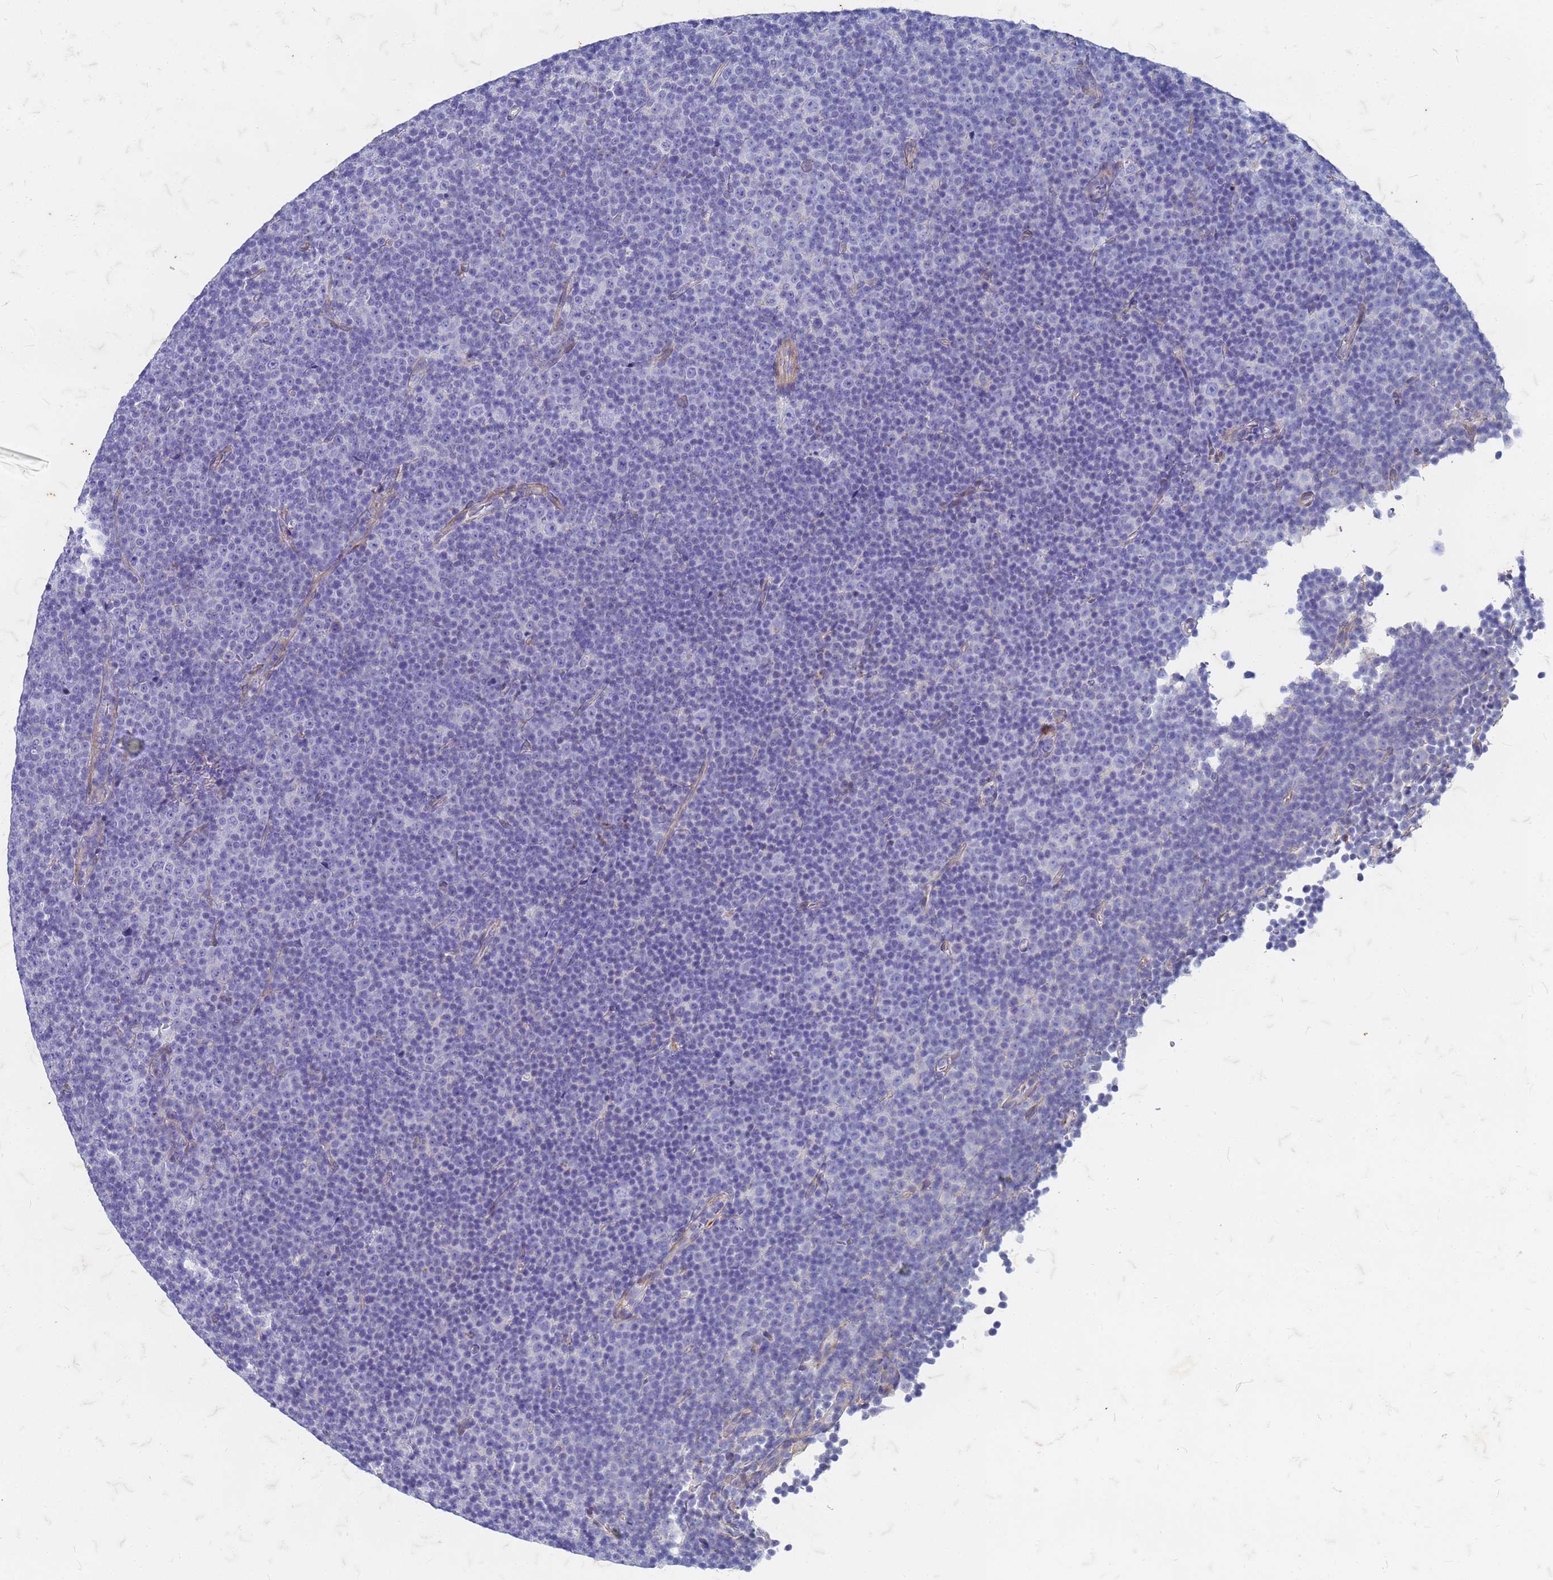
{"staining": {"intensity": "negative", "quantity": "none", "location": "none"}, "tissue": "lymphoma", "cell_type": "Tumor cells", "image_type": "cancer", "snomed": [{"axis": "morphology", "description": "Malignant lymphoma, non-Hodgkin's type, Low grade"}, {"axis": "topography", "description": "Lymph node"}], "caption": "A micrograph of low-grade malignant lymphoma, non-Hodgkin's type stained for a protein shows no brown staining in tumor cells. (Stains: DAB (3,3'-diaminobenzidine) immunohistochemistry with hematoxylin counter stain, Microscopy: brightfield microscopy at high magnification).", "gene": "TRIM64B", "patient": {"sex": "female", "age": 67}}